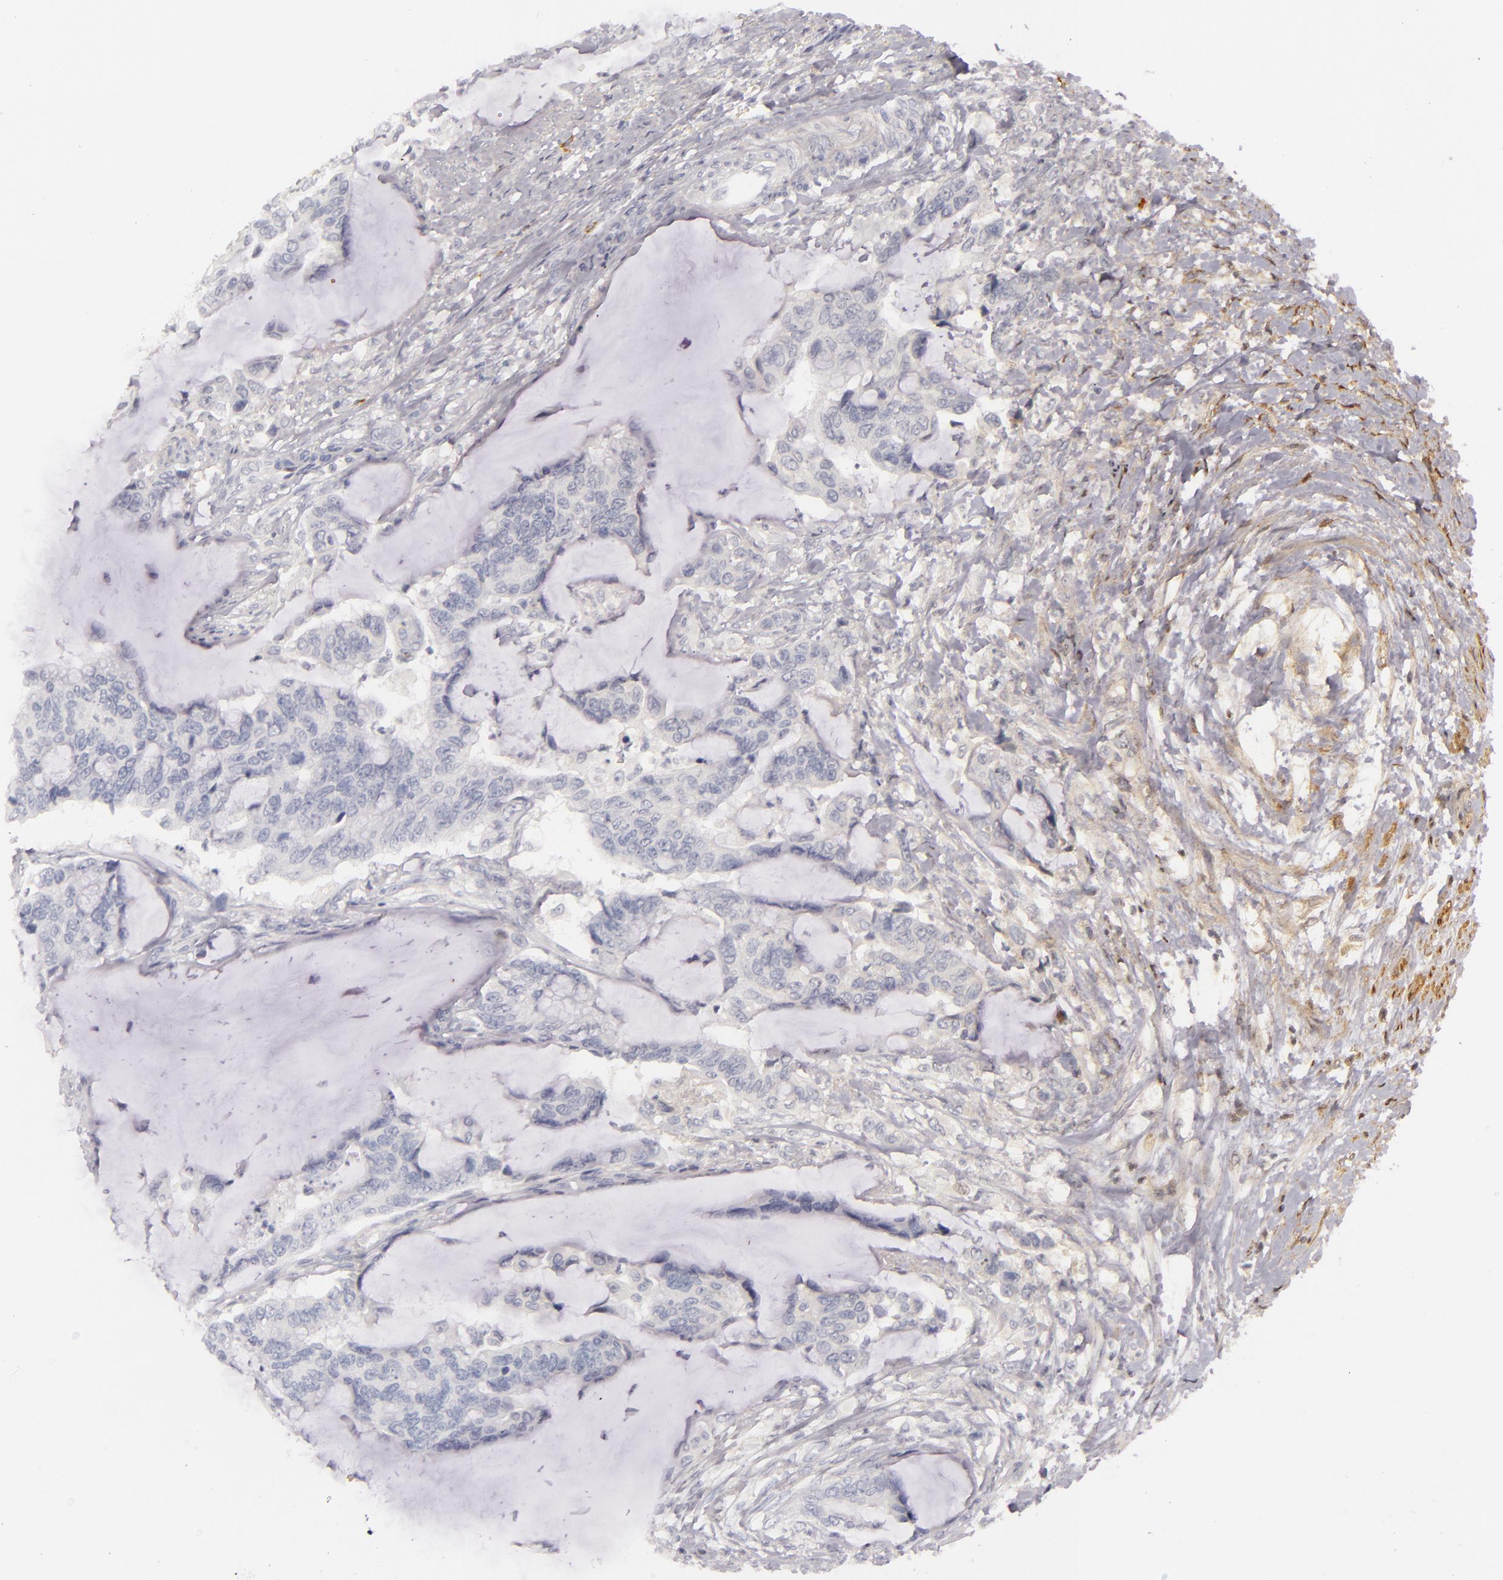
{"staining": {"intensity": "negative", "quantity": "none", "location": "none"}, "tissue": "colorectal cancer", "cell_type": "Tumor cells", "image_type": "cancer", "snomed": [{"axis": "morphology", "description": "Adenocarcinoma, NOS"}, {"axis": "topography", "description": "Rectum"}], "caption": "Immunohistochemical staining of human colorectal adenocarcinoma exhibits no significant expression in tumor cells. The staining is performed using DAB (3,3'-diaminobenzidine) brown chromogen with nuclei counter-stained in using hematoxylin.", "gene": "TPSD1", "patient": {"sex": "female", "age": 59}}